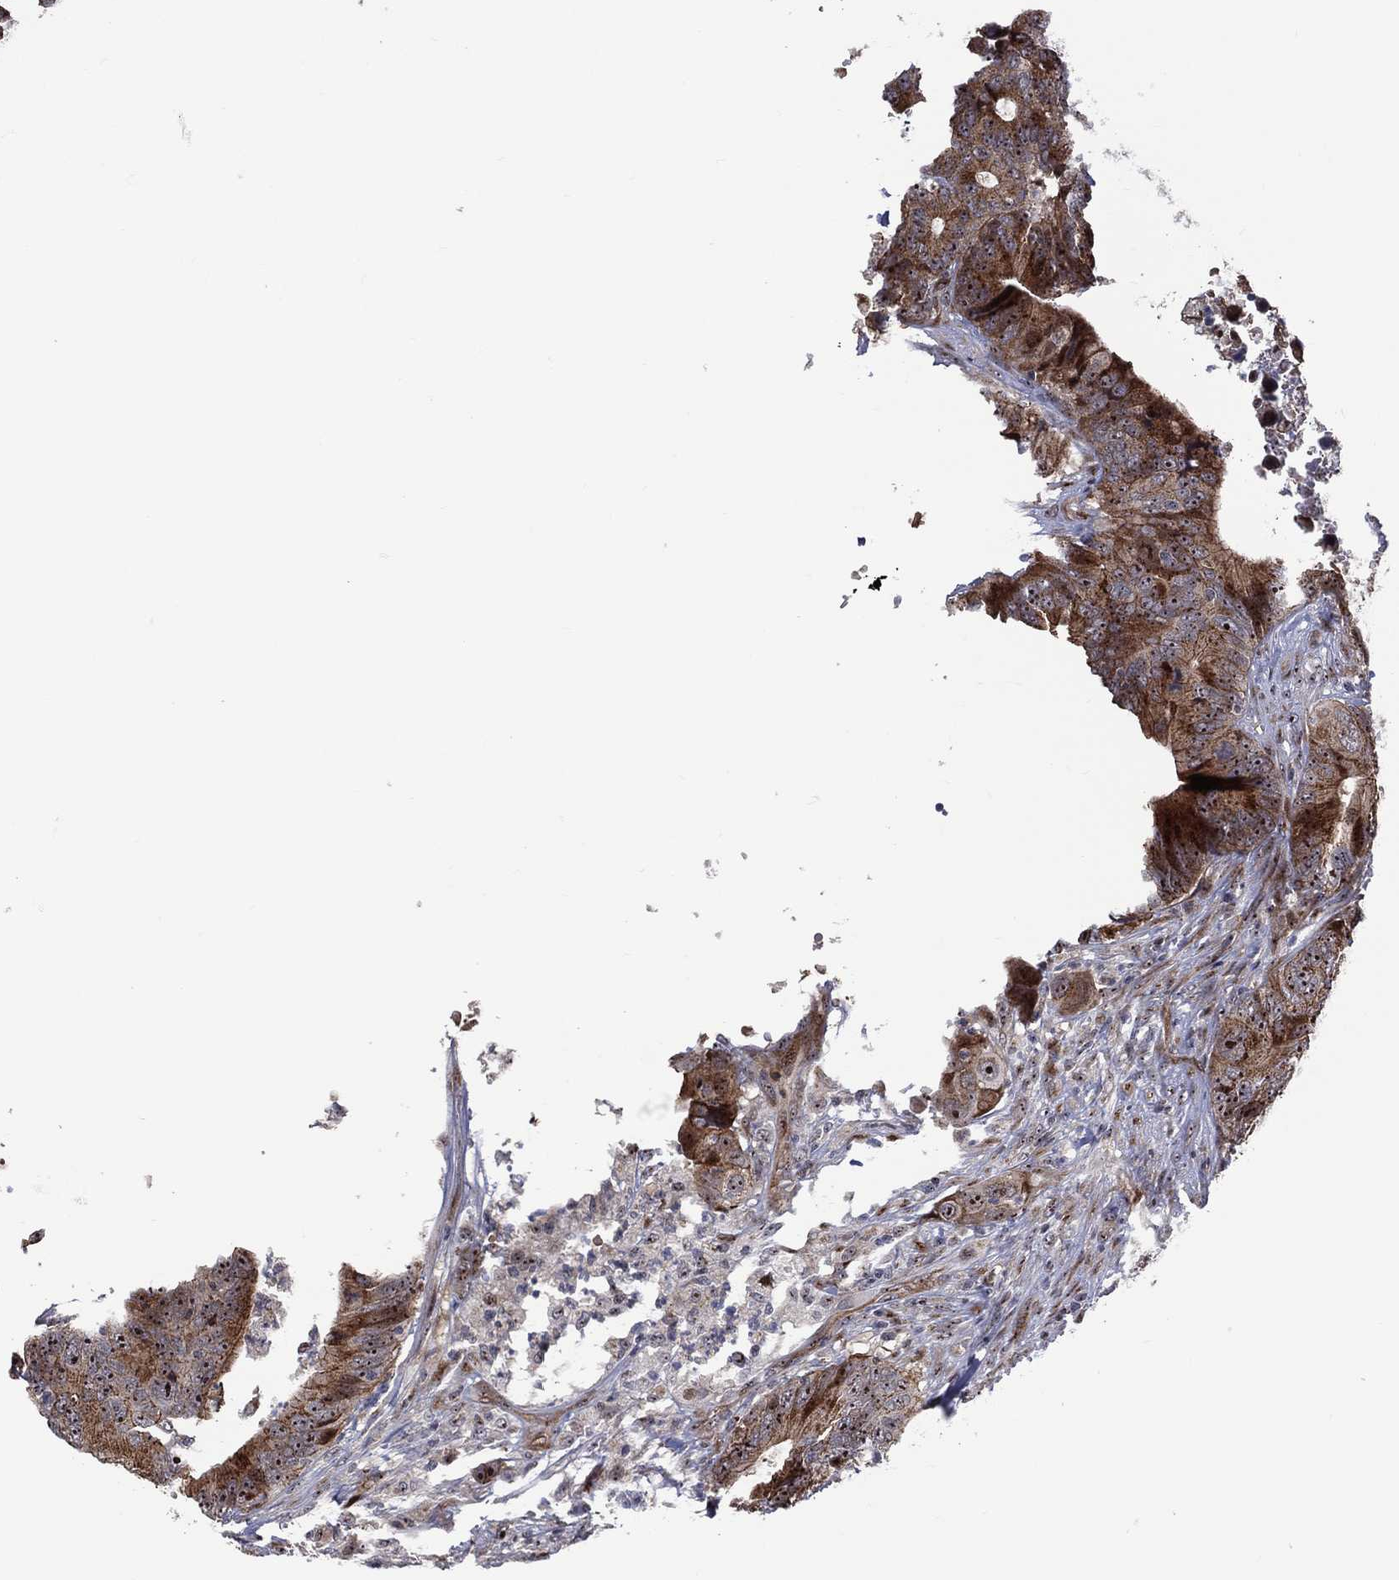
{"staining": {"intensity": "strong", "quantity": "25%-75%", "location": "cytoplasmic/membranous,nuclear"}, "tissue": "colorectal cancer", "cell_type": "Tumor cells", "image_type": "cancer", "snomed": [{"axis": "morphology", "description": "Adenocarcinoma, NOS"}, {"axis": "topography", "description": "Colon"}], "caption": "Immunohistochemical staining of colorectal cancer displays high levels of strong cytoplasmic/membranous and nuclear positivity in about 25%-75% of tumor cells.", "gene": "VHL", "patient": {"sex": "female", "age": 90}}